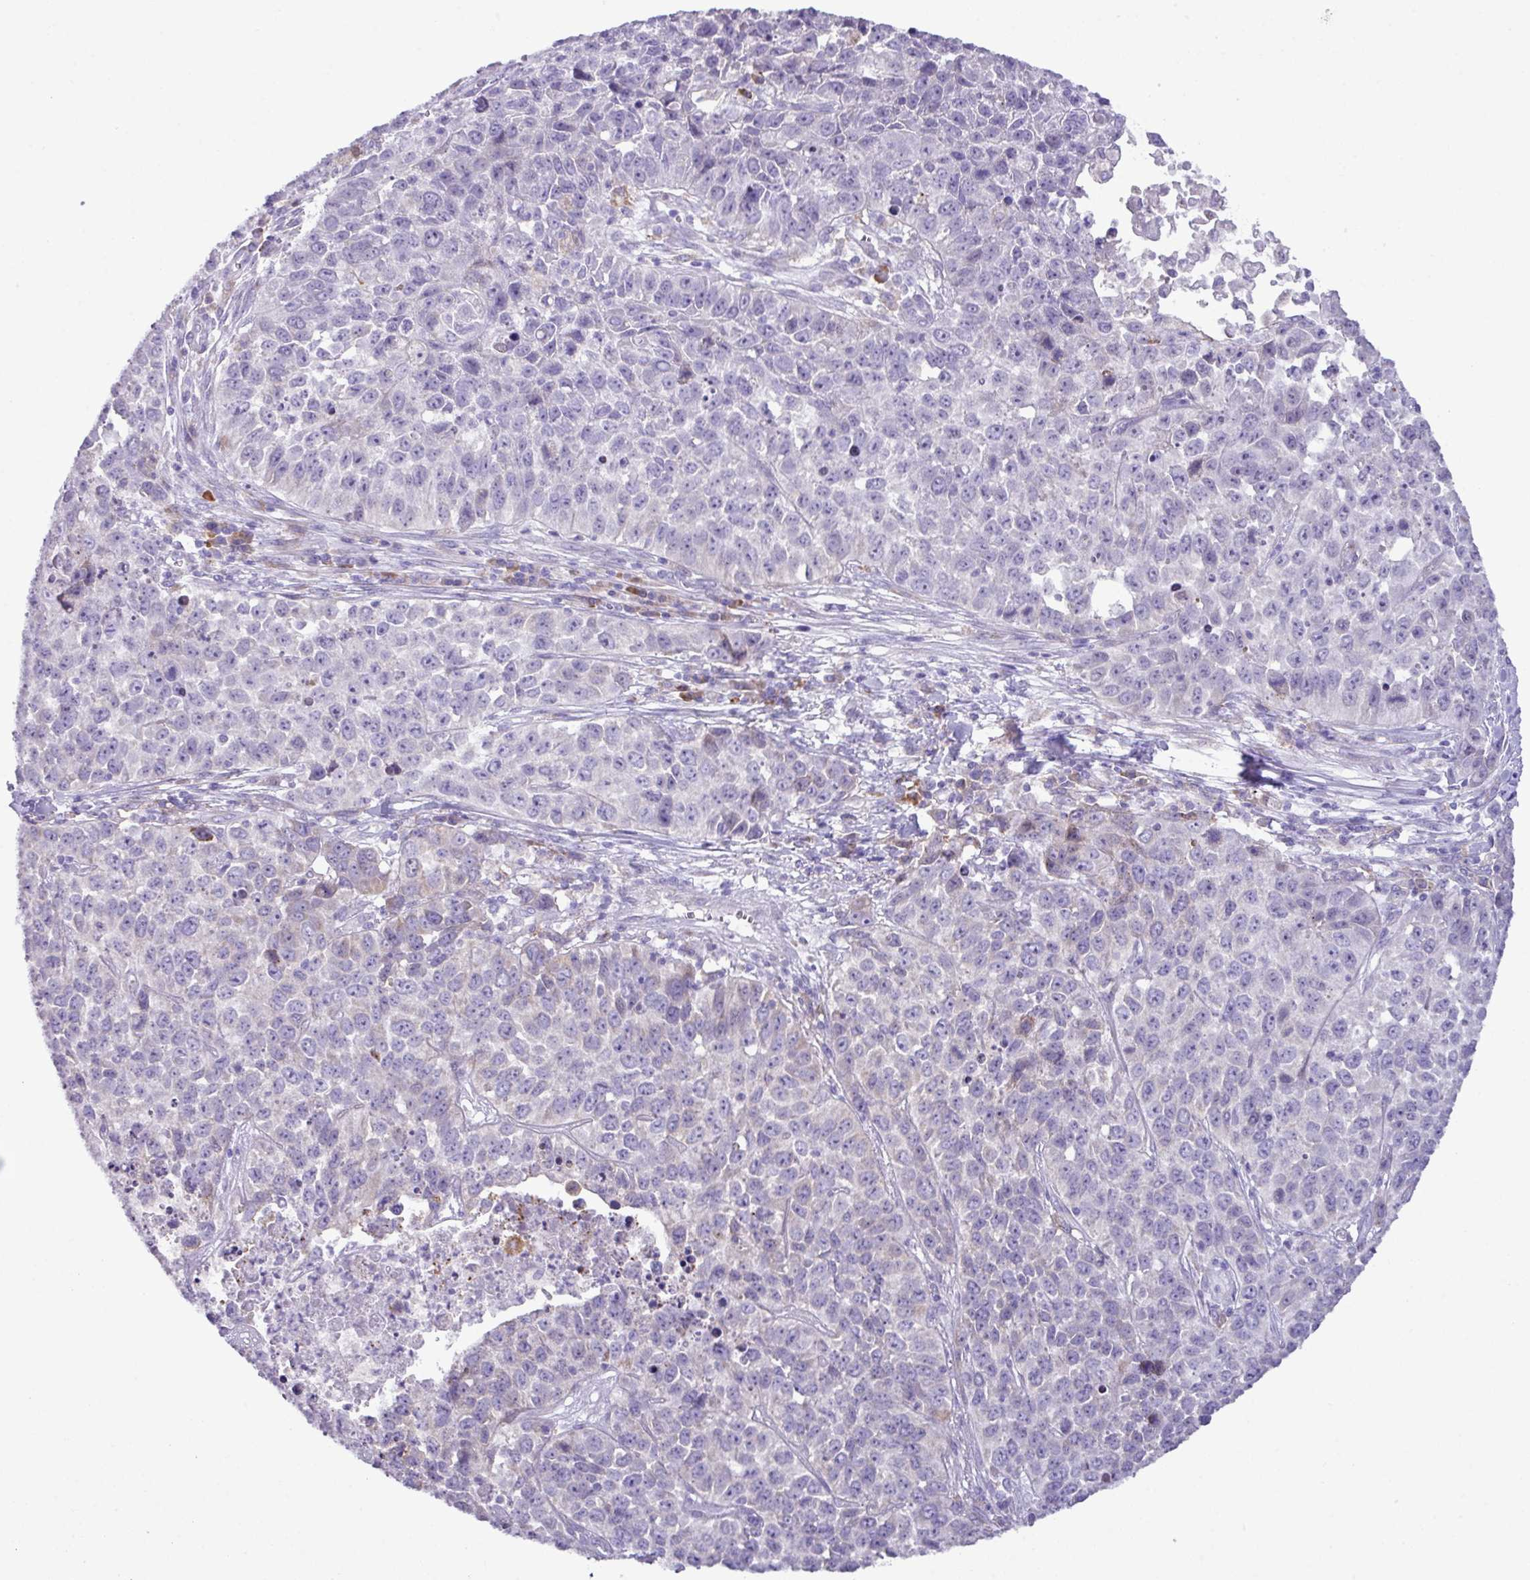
{"staining": {"intensity": "negative", "quantity": "none", "location": "none"}, "tissue": "lung cancer", "cell_type": "Tumor cells", "image_type": "cancer", "snomed": [{"axis": "morphology", "description": "Squamous cell carcinoma, NOS"}, {"axis": "topography", "description": "Lung"}], "caption": "A high-resolution micrograph shows immunohistochemistry staining of lung cancer, which exhibits no significant positivity in tumor cells.", "gene": "RGS21", "patient": {"sex": "male", "age": 76}}